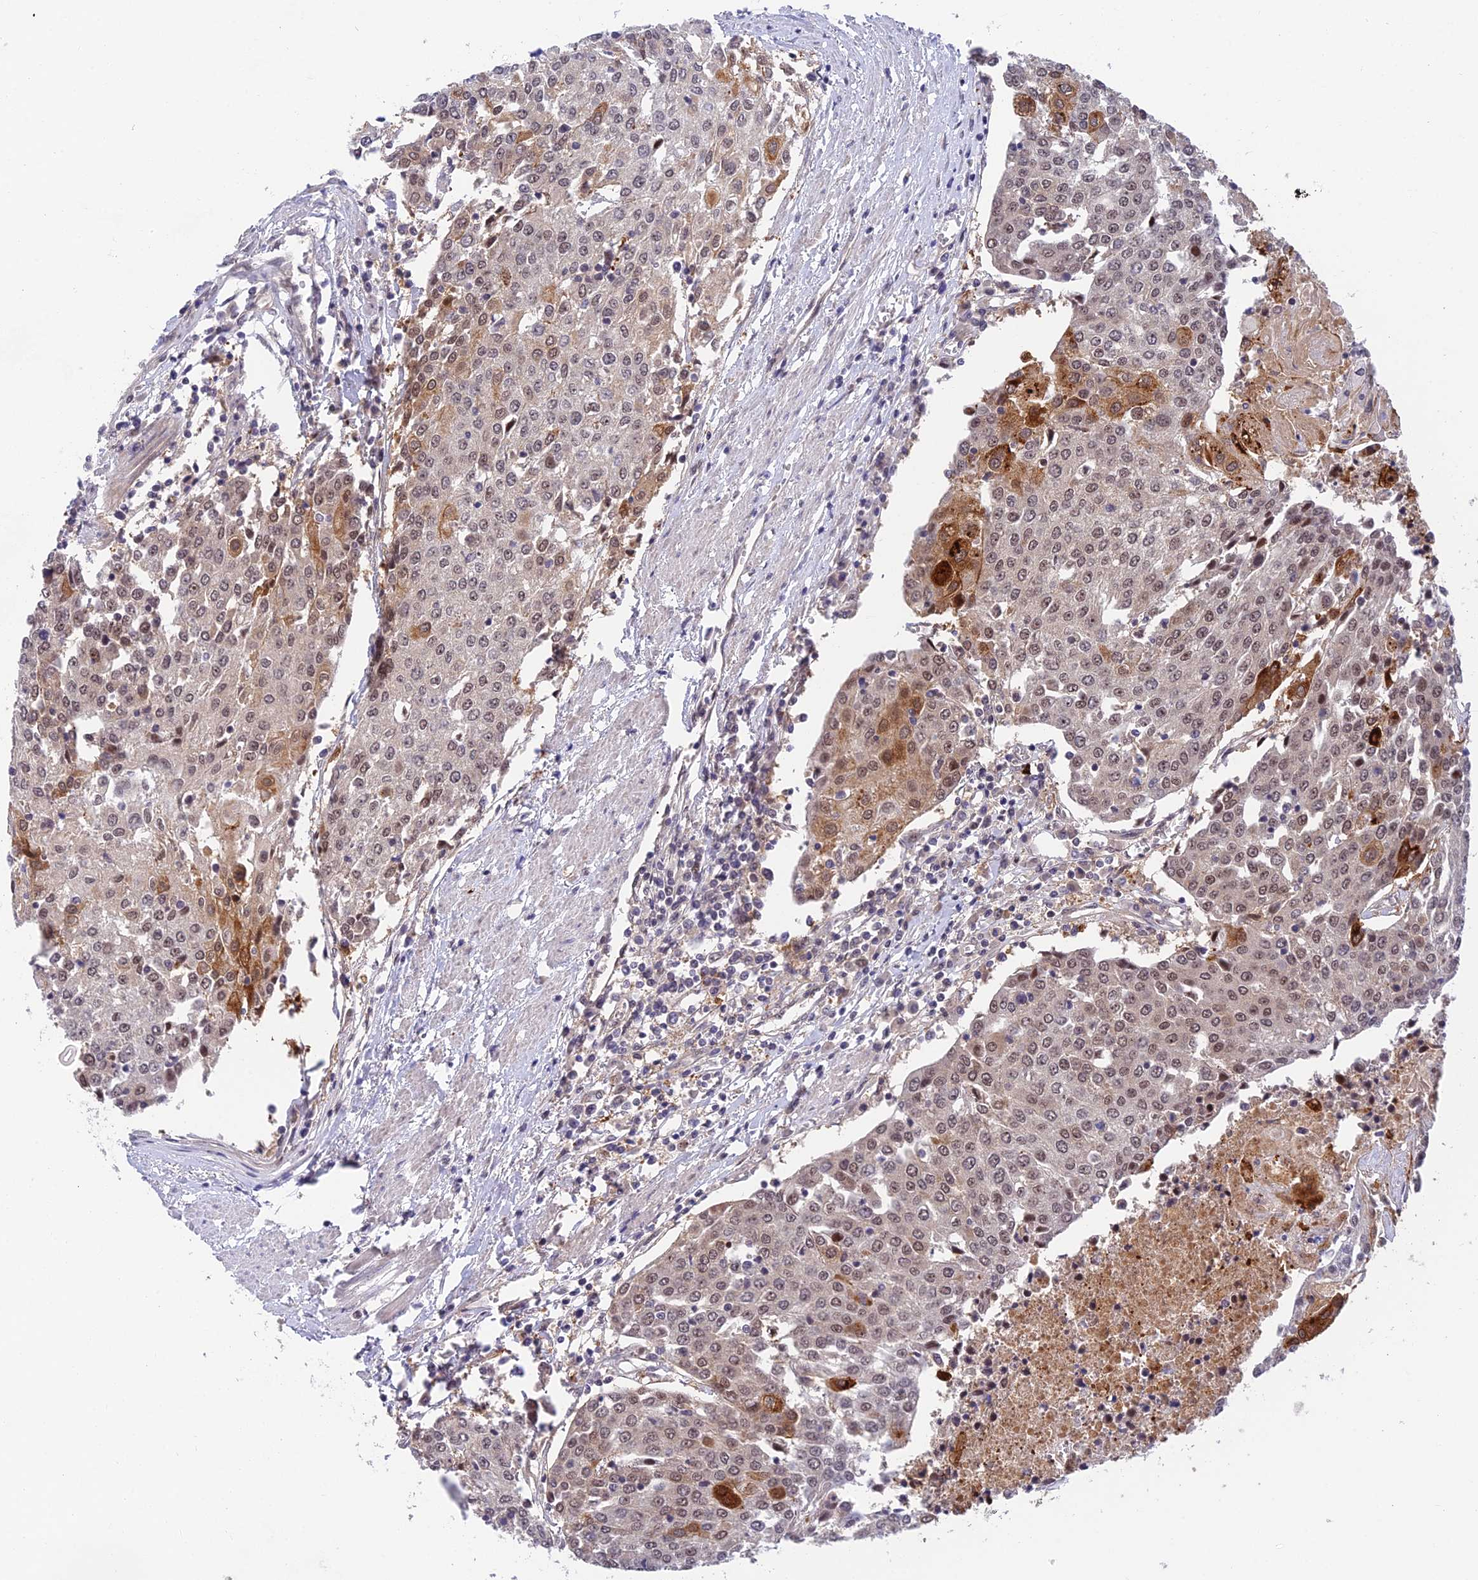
{"staining": {"intensity": "moderate", "quantity": "<25%", "location": "cytoplasmic/membranous,nuclear"}, "tissue": "urothelial cancer", "cell_type": "Tumor cells", "image_type": "cancer", "snomed": [{"axis": "morphology", "description": "Urothelial carcinoma, High grade"}, {"axis": "topography", "description": "Urinary bladder"}], "caption": "Moderate cytoplasmic/membranous and nuclear staining is identified in approximately <25% of tumor cells in urothelial carcinoma (high-grade). (DAB (3,3'-diaminobenzidine) = brown stain, brightfield microscopy at high magnification).", "gene": "NSMCE1", "patient": {"sex": "female", "age": 85}}